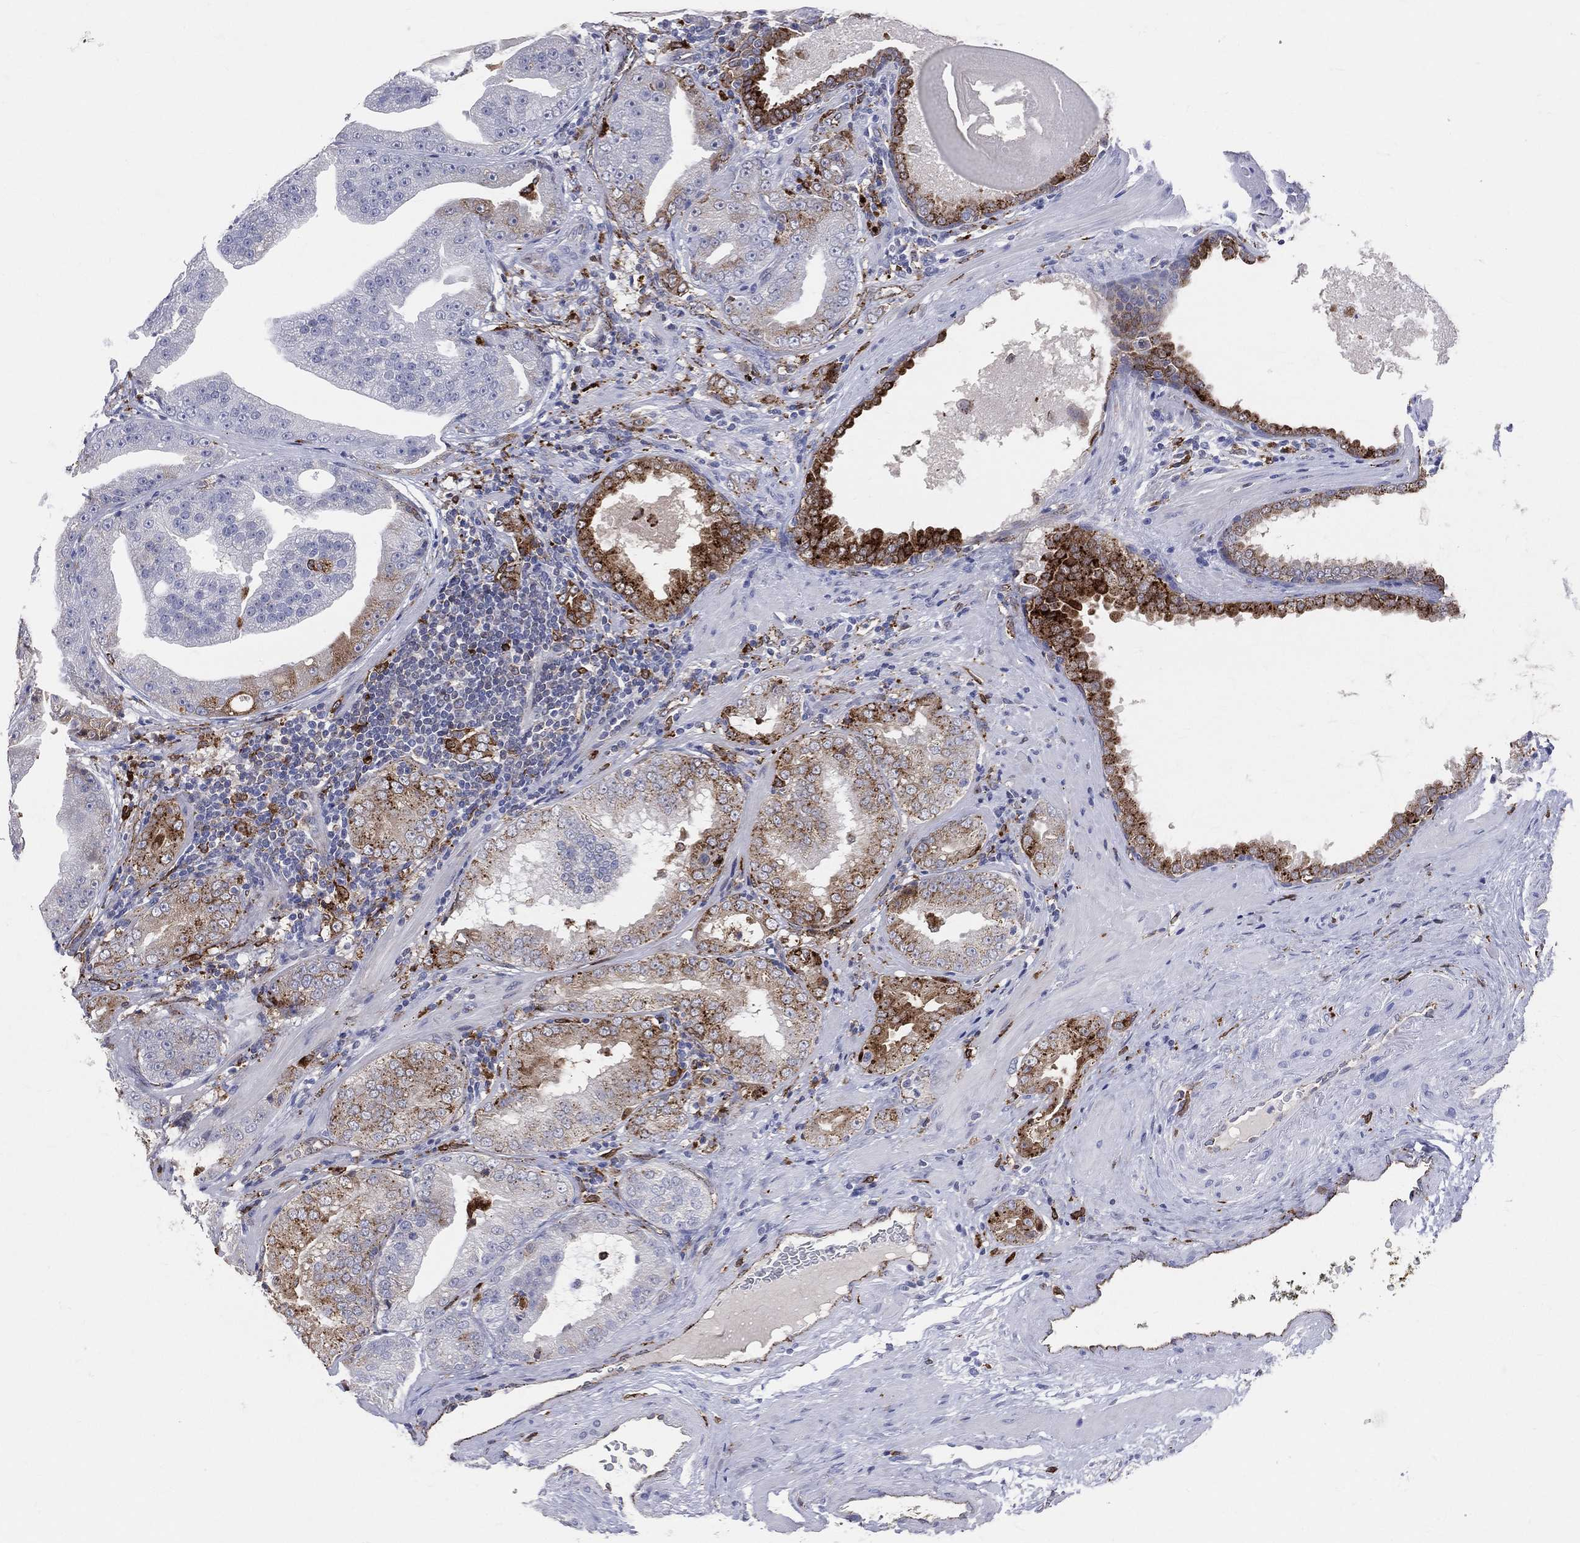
{"staining": {"intensity": "strong", "quantity": "<25%", "location": "cytoplasmic/membranous"}, "tissue": "prostate cancer", "cell_type": "Tumor cells", "image_type": "cancer", "snomed": [{"axis": "morphology", "description": "Adenocarcinoma, Low grade"}, {"axis": "topography", "description": "Prostate"}], "caption": "High-magnification brightfield microscopy of prostate cancer (adenocarcinoma (low-grade)) stained with DAB (3,3'-diaminobenzidine) (brown) and counterstained with hematoxylin (blue). tumor cells exhibit strong cytoplasmic/membranous staining is seen in about<25% of cells. Immunohistochemistry (ihc) stains the protein in brown and the nuclei are stained blue.", "gene": "CD74", "patient": {"sex": "male", "age": 62}}